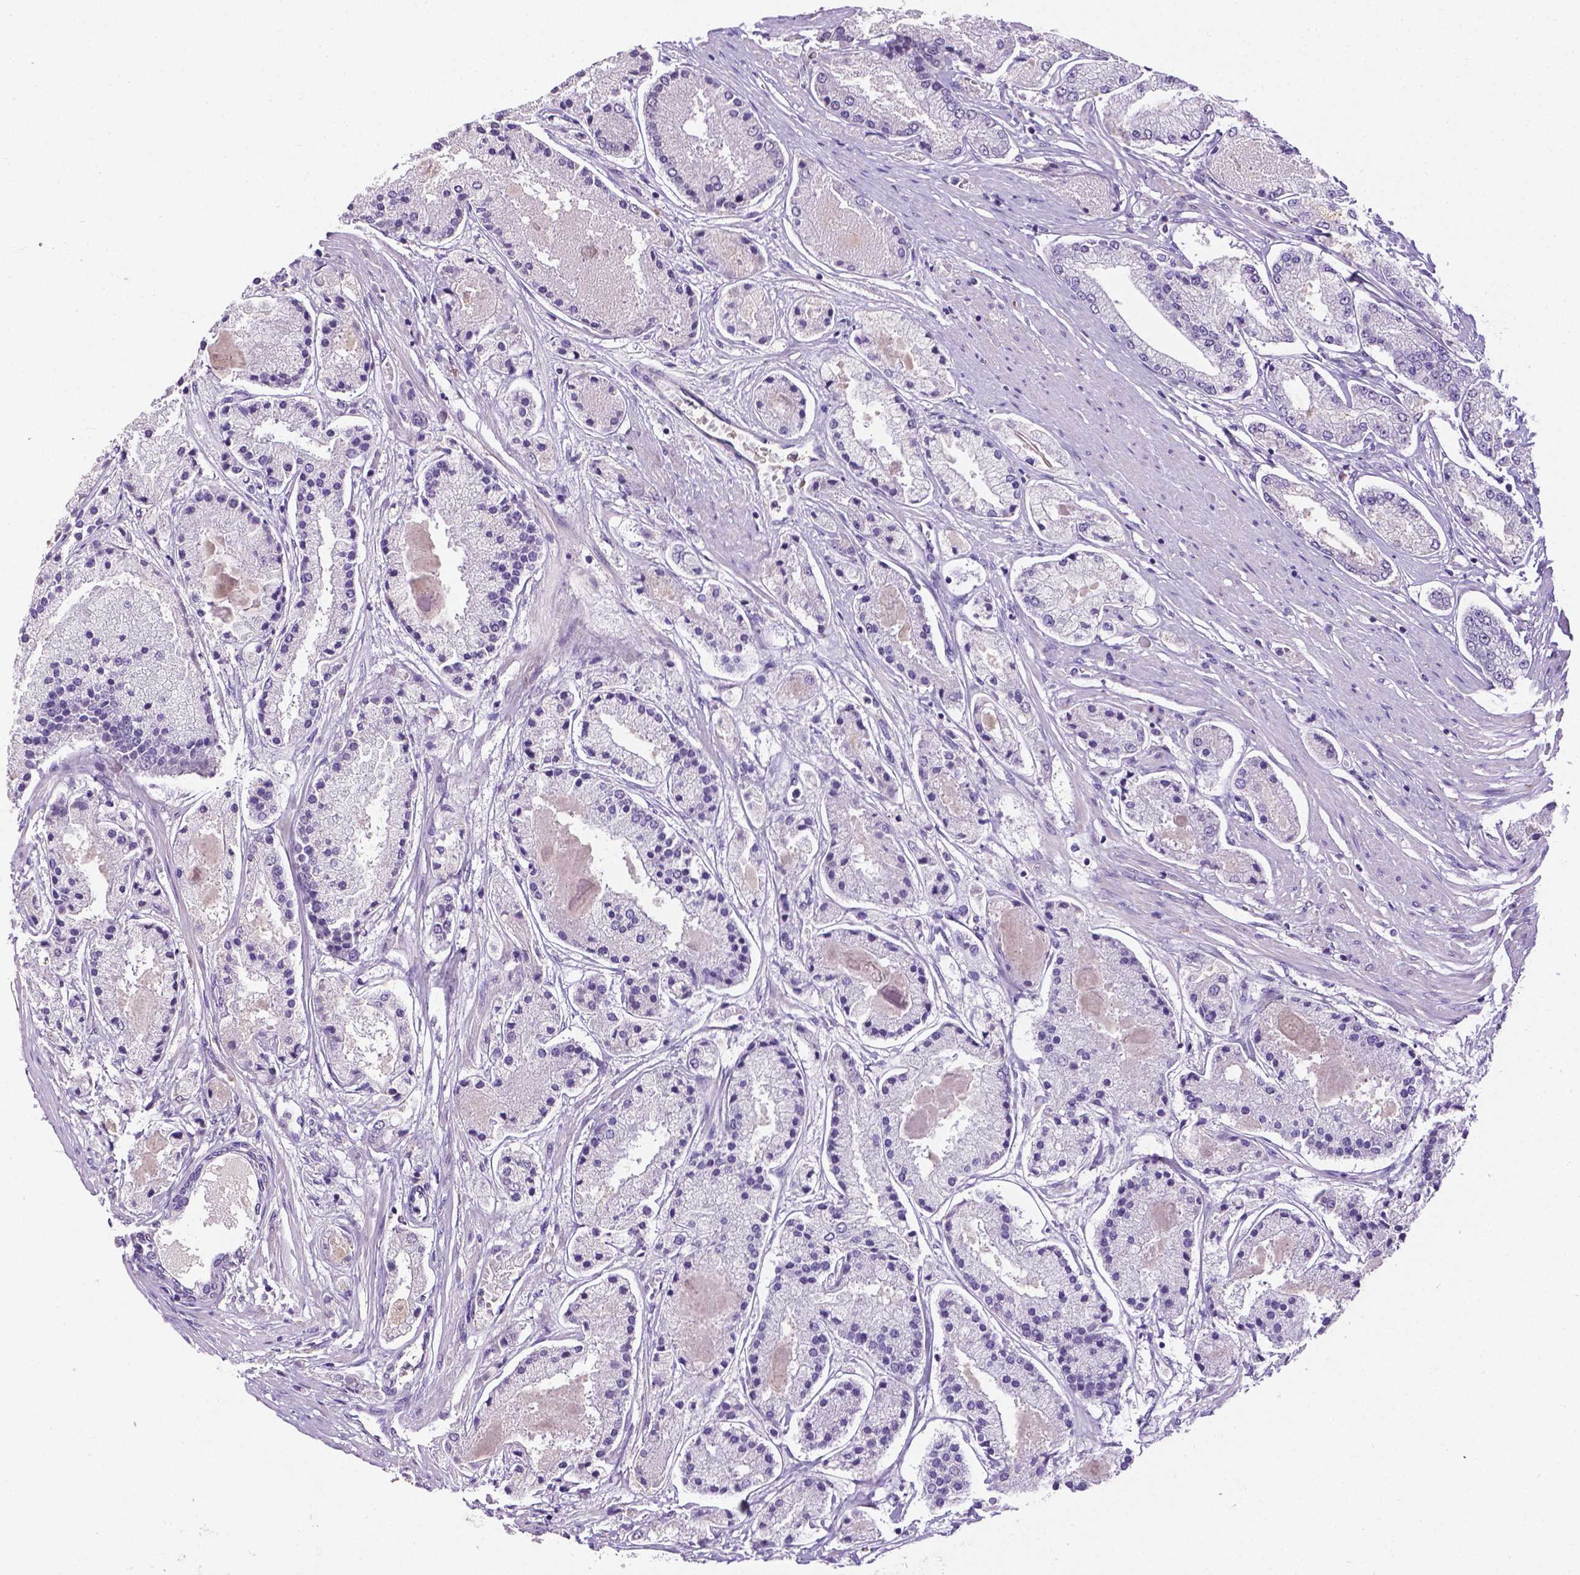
{"staining": {"intensity": "negative", "quantity": "none", "location": "none"}, "tissue": "prostate cancer", "cell_type": "Tumor cells", "image_type": "cancer", "snomed": [{"axis": "morphology", "description": "Adenocarcinoma, High grade"}, {"axis": "topography", "description": "Prostate"}], "caption": "High-grade adenocarcinoma (prostate) was stained to show a protein in brown. There is no significant expression in tumor cells. The staining is performed using DAB (3,3'-diaminobenzidine) brown chromogen with nuclei counter-stained in using hematoxylin.", "gene": "APOE", "patient": {"sex": "male", "age": 67}}